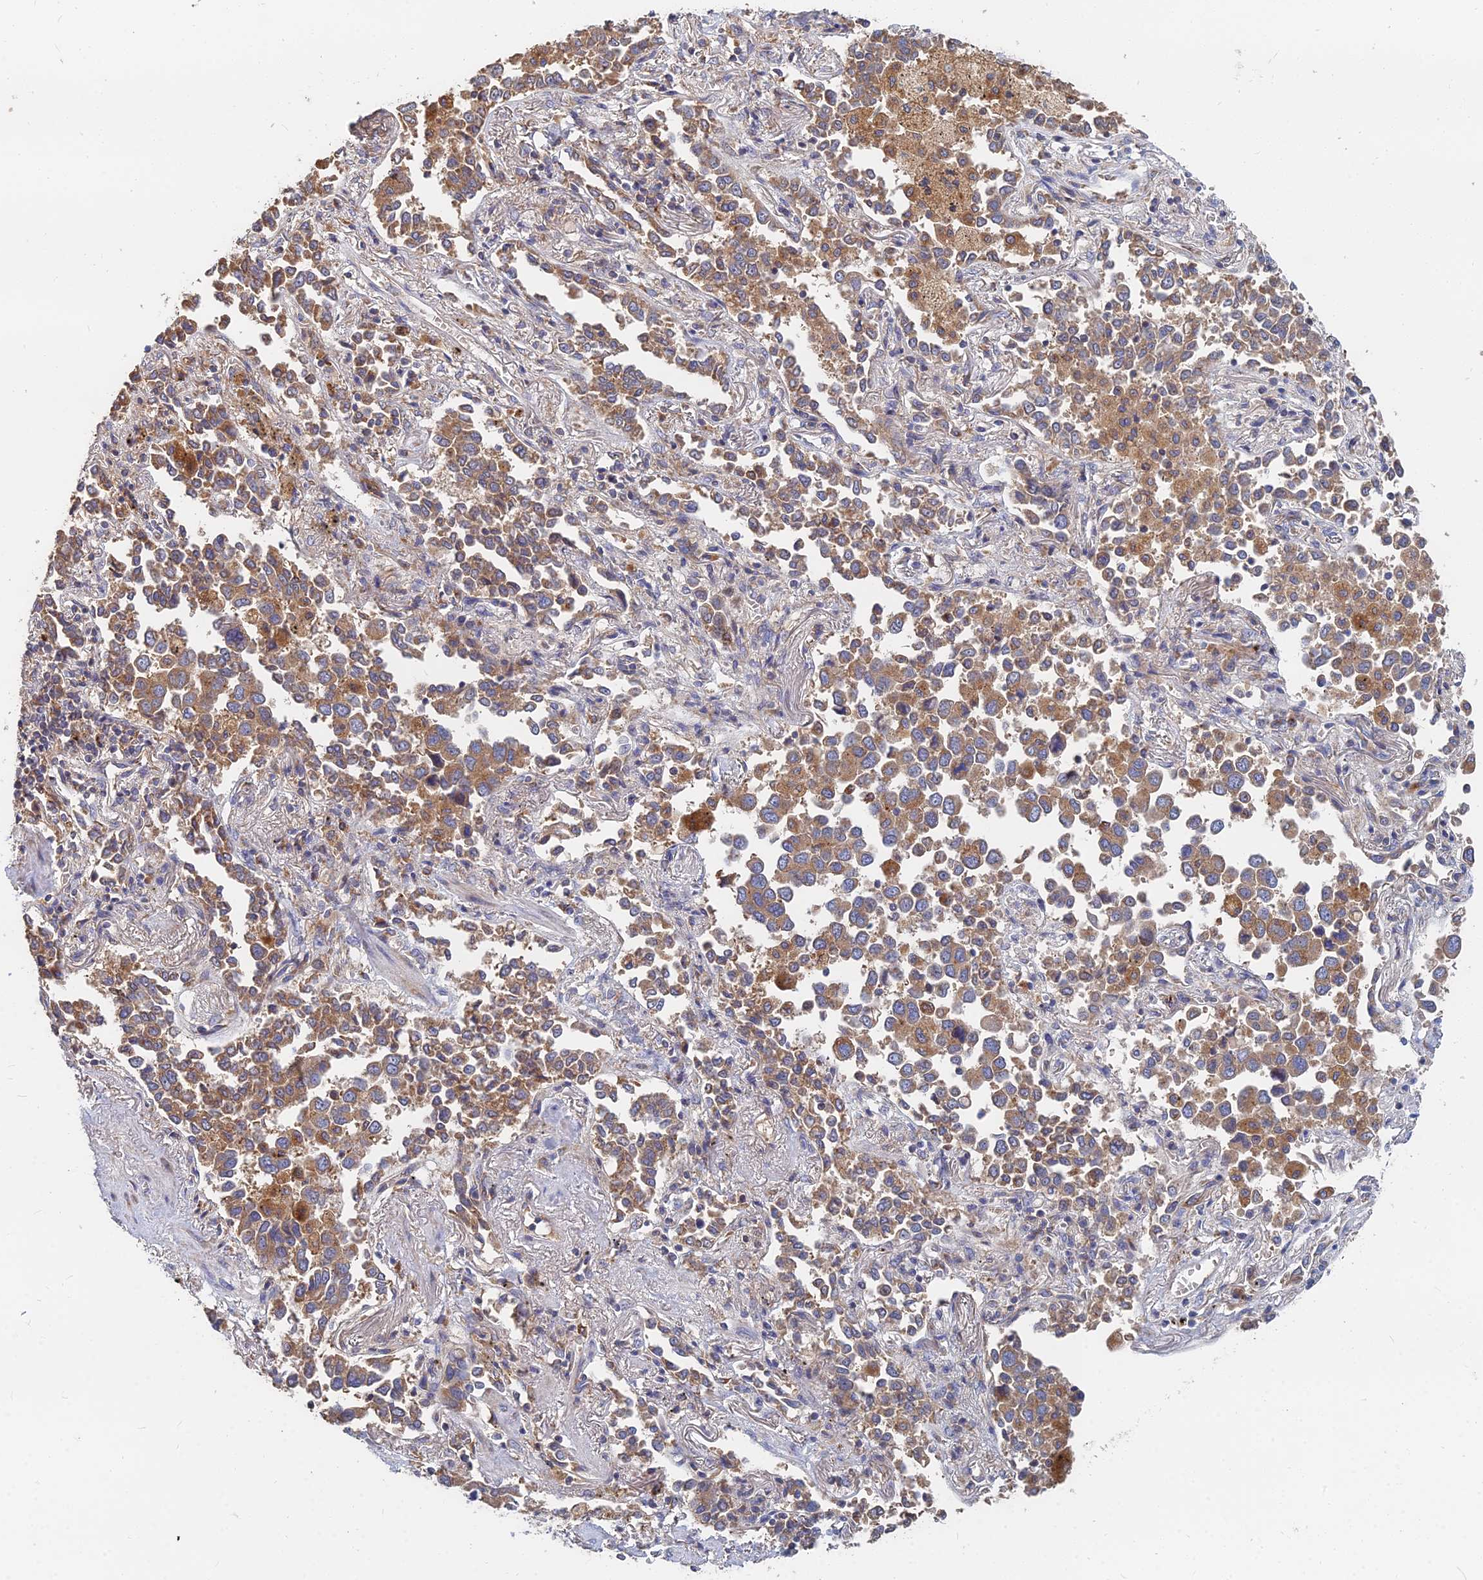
{"staining": {"intensity": "moderate", "quantity": ">75%", "location": "cytoplasmic/membranous"}, "tissue": "lung cancer", "cell_type": "Tumor cells", "image_type": "cancer", "snomed": [{"axis": "morphology", "description": "Adenocarcinoma, NOS"}, {"axis": "topography", "description": "Lung"}], "caption": "Protein analysis of lung adenocarcinoma tissue exhibits moderate cytoplasmic/membranous staining in about >75% of tumor cells. (DAB IHC with brightfield microscopy, high magnification).", "gene": "CCZ1", "patient": {"sex": "male", "age": 67}}